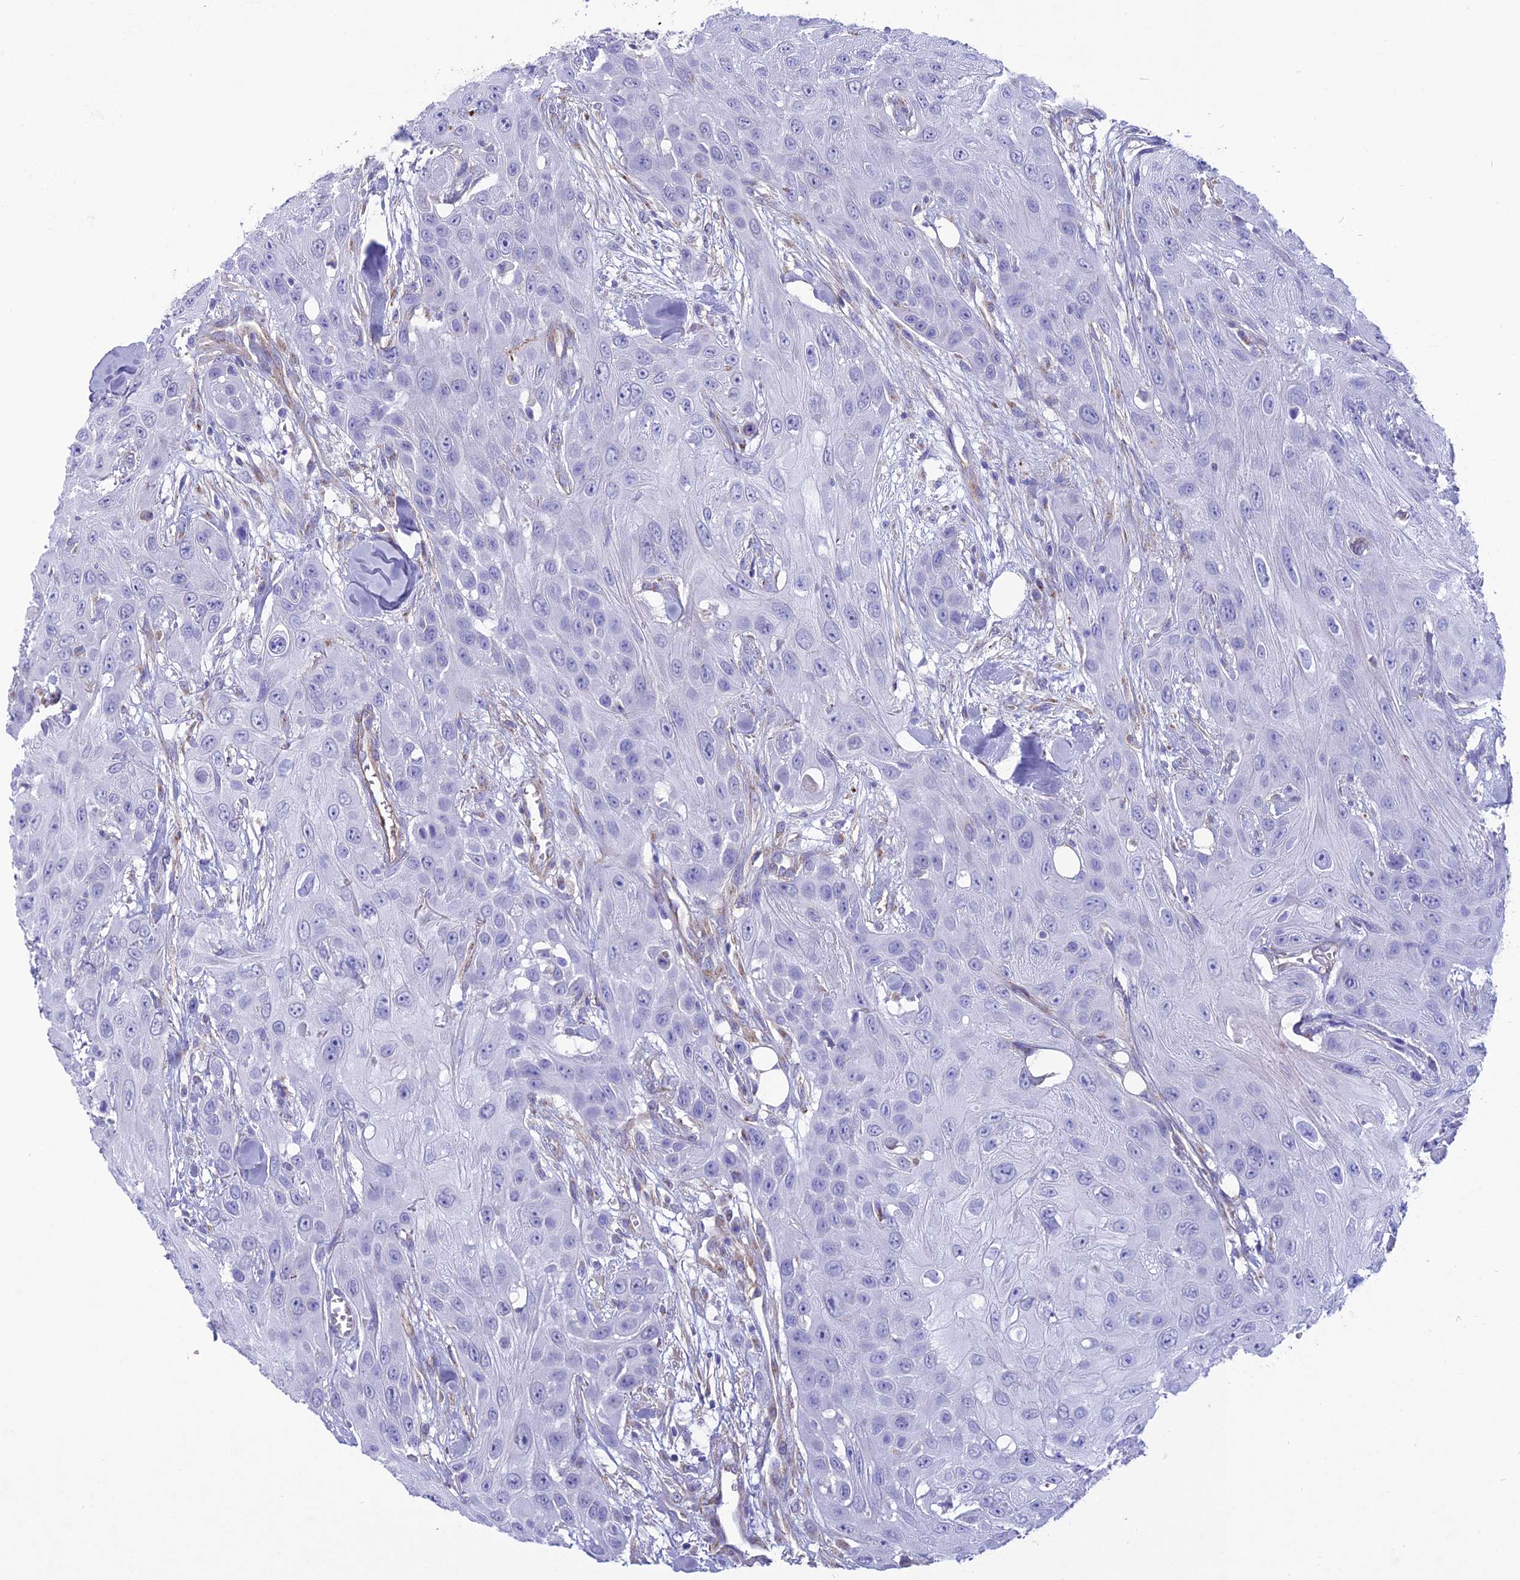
{"staining": {"intensity": "negative", "quantity": "none", "location": "none"}, "tissue": "head and neck cancer", "cell_type": "Tumor cells", "image_type": "cancer", "snomed": [{"axis": "morphology", "description": "Squamous cell carcinoma, NOS"}, {"axis": "topography", "description": "Head-Neck"}], "caption": "The histopathology image displays no staining of tumor cells in head and neck cancer (squamous cell carcinoma). (DAB (3,3'-diaminobenzidine) immunohistochemistry, high magnification).", "gene": "TNS1", "patient": {"sex": "male", "age": 81}}